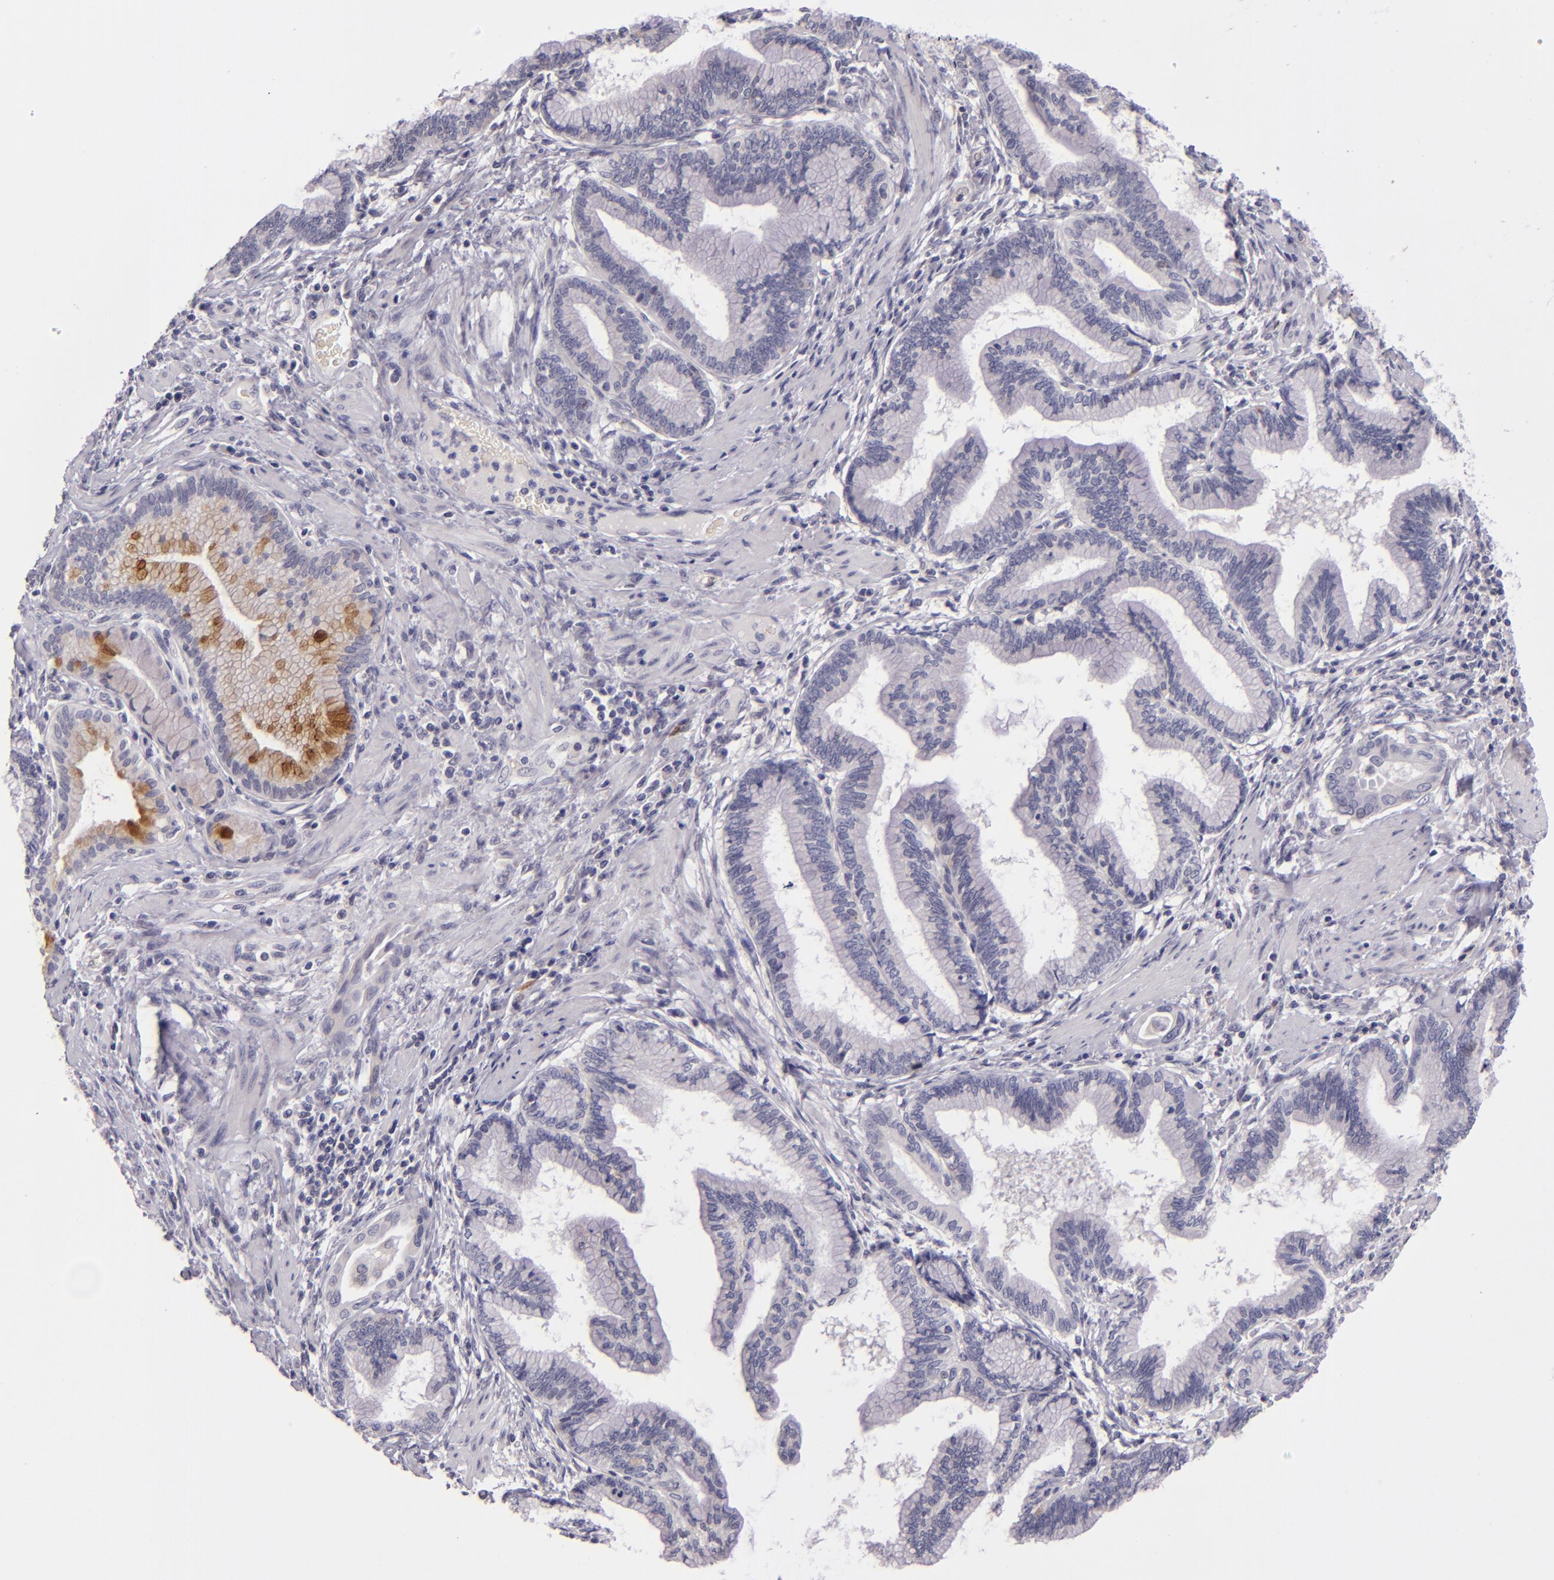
{"staining": {"intensity": "moderate", "quantity": "<25%", "location": "cytoplasmic/membranous"}, "tissue": "pancreatic cancer", "cell_type": "Tumor cells", "image_type": "cancer", "snomed": [{"axis": "morphology", "description": "Adenocarcinoma, NOS"}, {"axis": "topography", "description": "Pancreas"}], "caption": "Brown immunohistochemical staining in pancreatic adenocarcinoma exhibits moderate cytoplasmic/membranous positivity in about <25% of tumor cells.", "gene": "SNCB", "patient": {"sex": "female", "age": 64}}